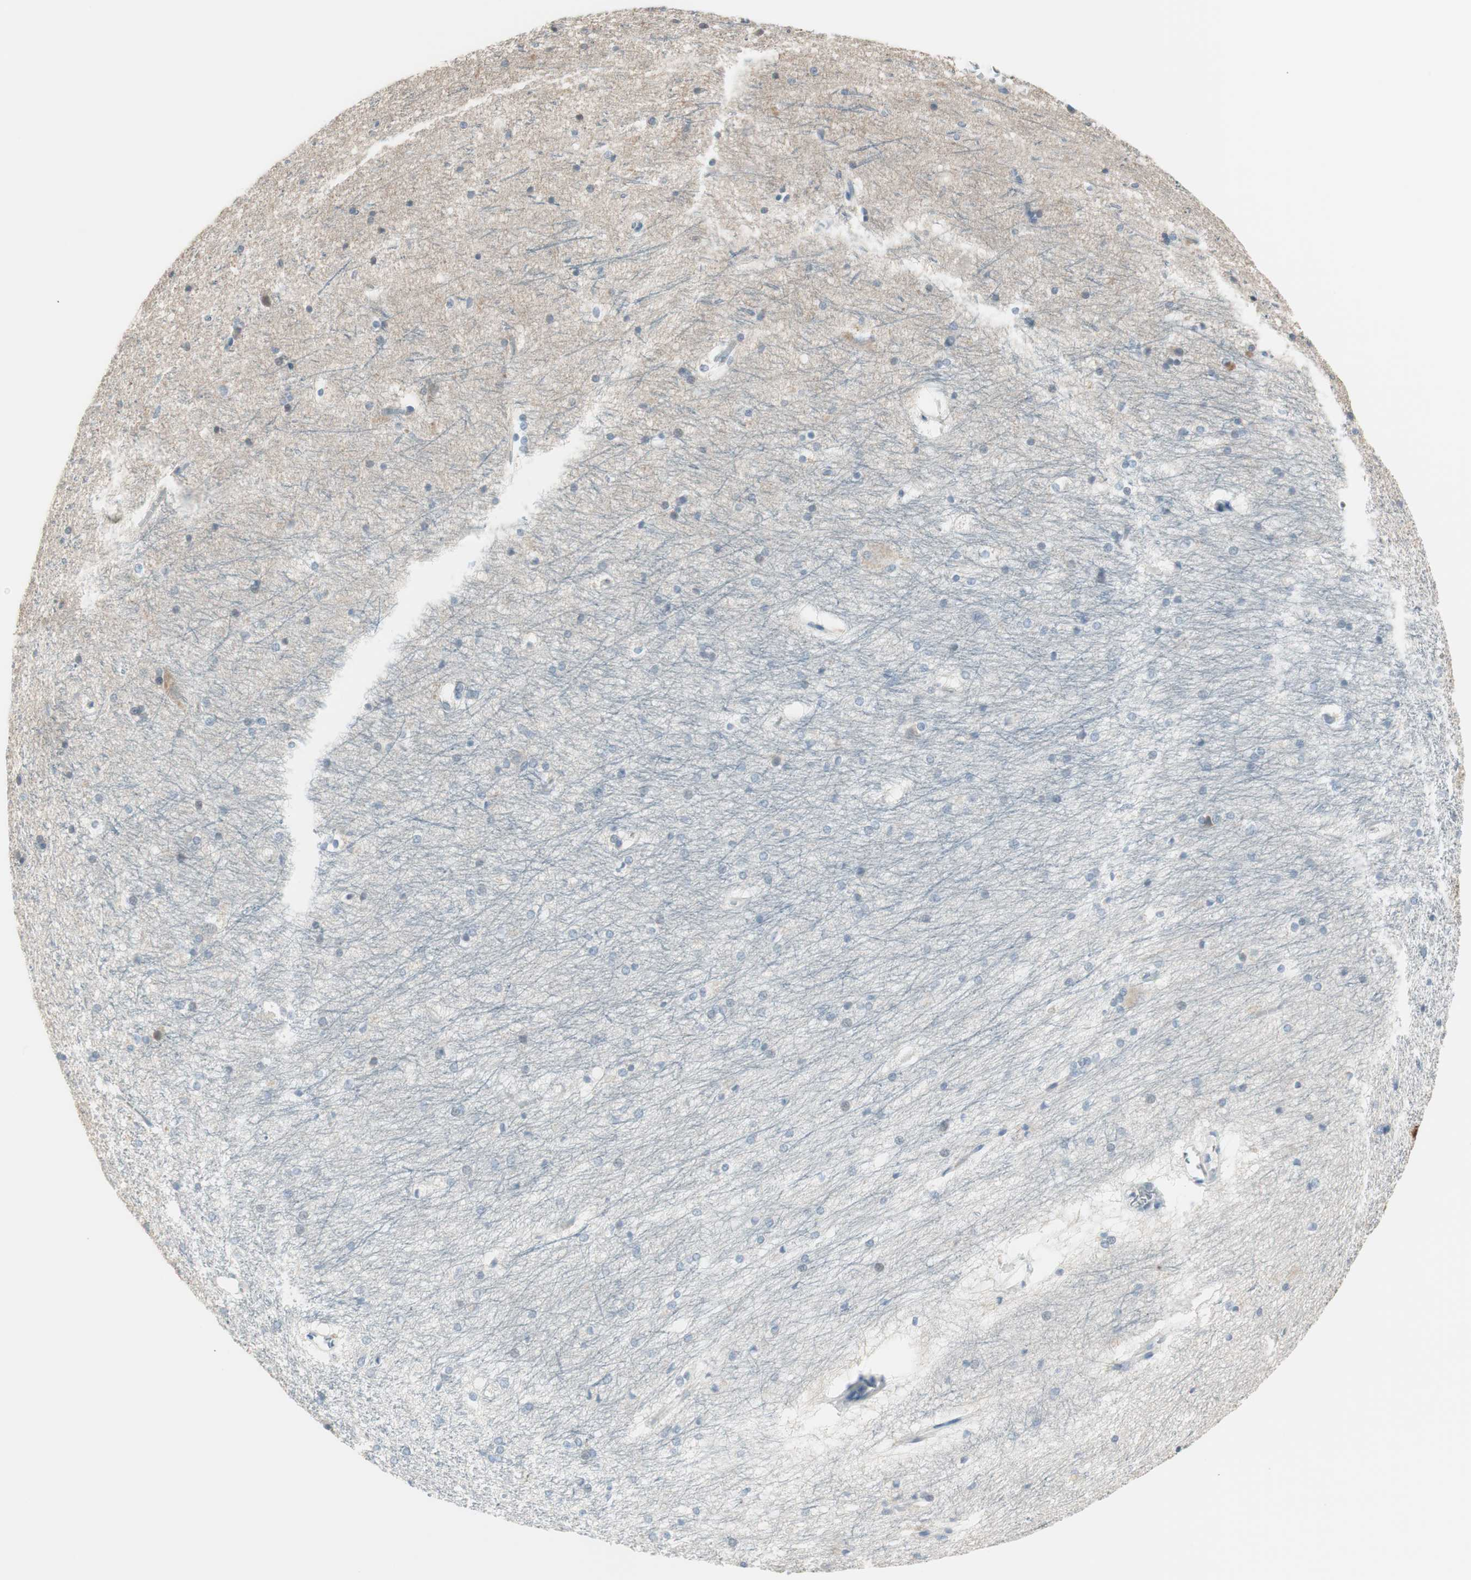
{"staining": {"intensity": "negative", "quantity": "none", "location": "none"}, "tissue": "hippocampus", "cell_type": "Glial cells", "image_type": "normal", "snomed": [{"axis": "morphology", "description": "Normal tissue, NOS"}, {"axis": "topography", "description": "Hippocampus"}], "caption": "IHC photomicrograph of normal hippocampus stained for a protein (brown), which exhibits no staining in glial cells. Brightfield microscopy of immunohistochemistry stained with DAB (3,3'-diaminobenzidine) (brown) and hematoxylin (blue), captured at high magnification.", "gene": "DLG4", "patient": {"sex": "female", "age": 19}}